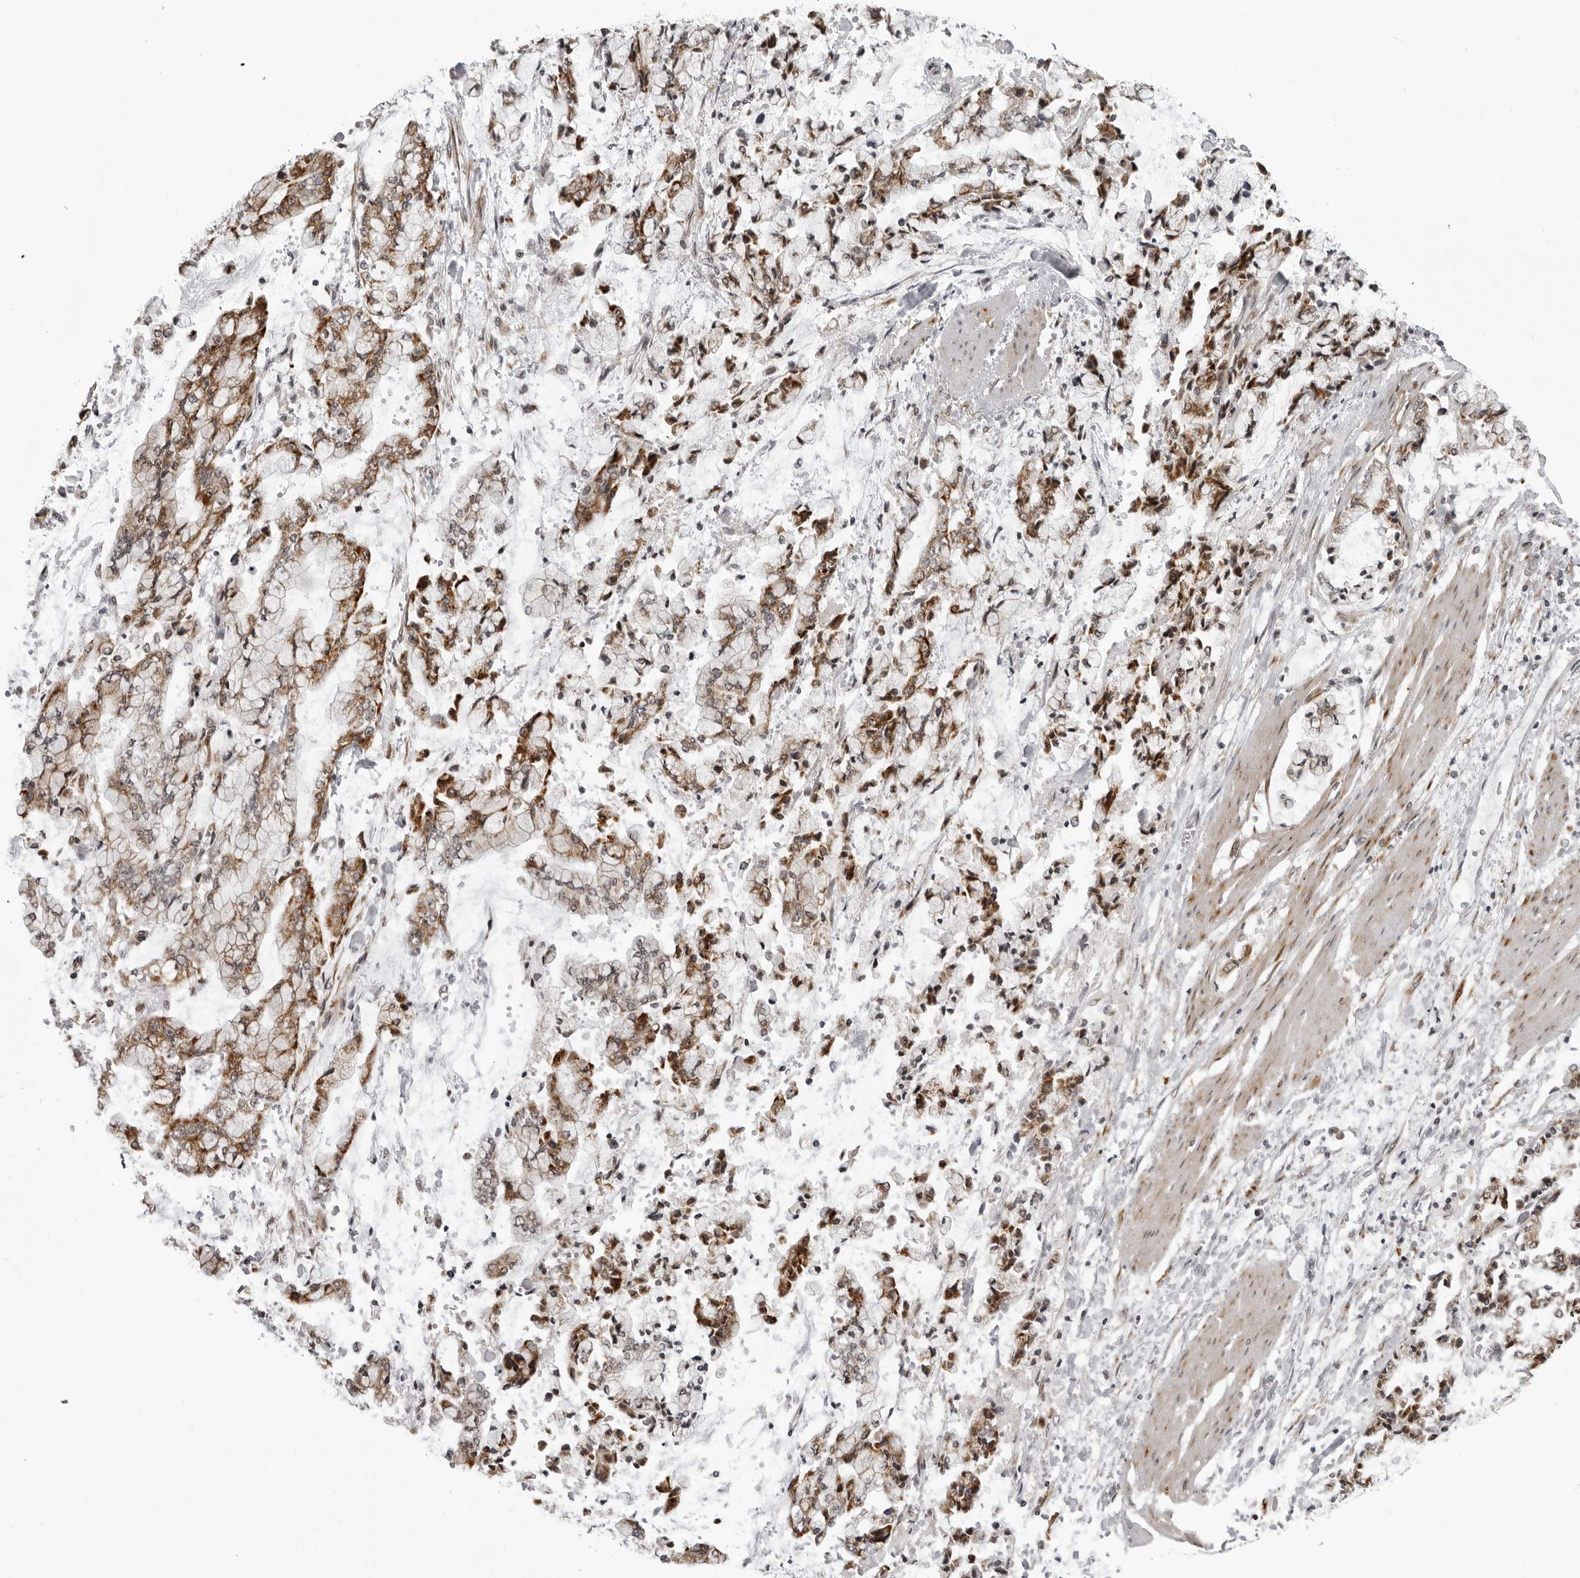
{"staining": {"intensity": "moderate", "quantity": ">75%", "location": "cytoplasmic/membranous"}, "tissue": "stomach cancer", "cell_type": "Tumor cells", "image_type": "cancer", "snomed": [{"axis": "morphology", "description": "Normal tissue, NOS"}, {"axis": "morphology", "description": "Adenocarcinoma, NOS"}, {"axis": "topography", "description": "Stomach, upper"}, {"axis": "topography", "description": "Stomach"}], "caption": "Immunohistochemistry (IHC) of stomach adenocarcinoma reveals medium levels of moderate cytoplasmic/membranous staining in about >75% of tumor cells. Using DAB (3,3'-diaminobenzidine) (brown) and hematoxylin (blue) stains, captured at high magnification using brightfield microscopy.", "gene": "RTCA", "patient": {"sex": "male", "age": 76}}